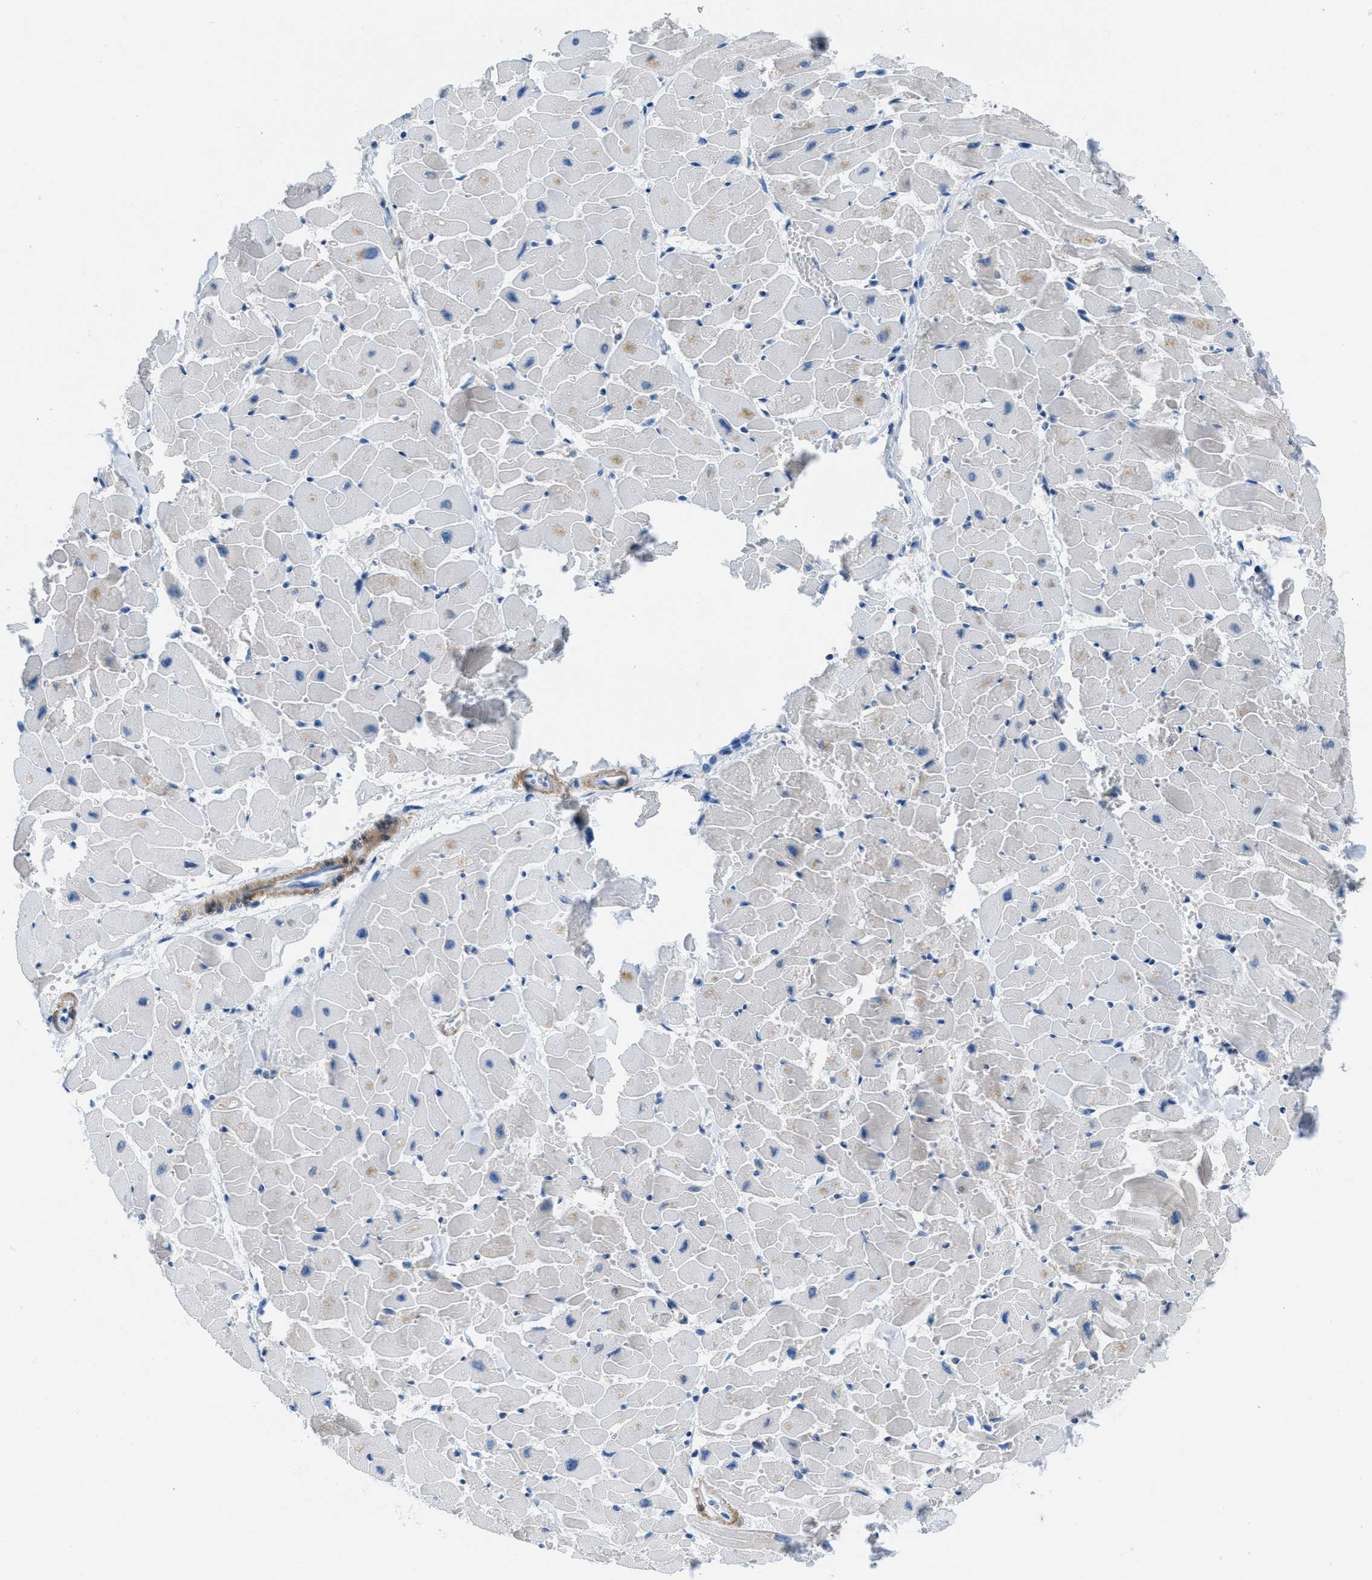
{"staining": {"intensity": "negative", "quantity": "none", "location": "none"}, "tissue": "heart muscle", "cell_type": "Cardiomyocytes", "image_type": "normal", "snomed": [{"axis": "morphology", "description": "Normal tissue, NOS"}, {"axis": "topography", "description": "Heart"}], "caption": "Immunohistochemistry photomicrograph of unremarkable heart muscle: heart muscle stained with DAB displays no significant protein positivity in cardiomyocytes.", "gene": "MAPRE2", "patient": {"sex": "female", "age": 19}}